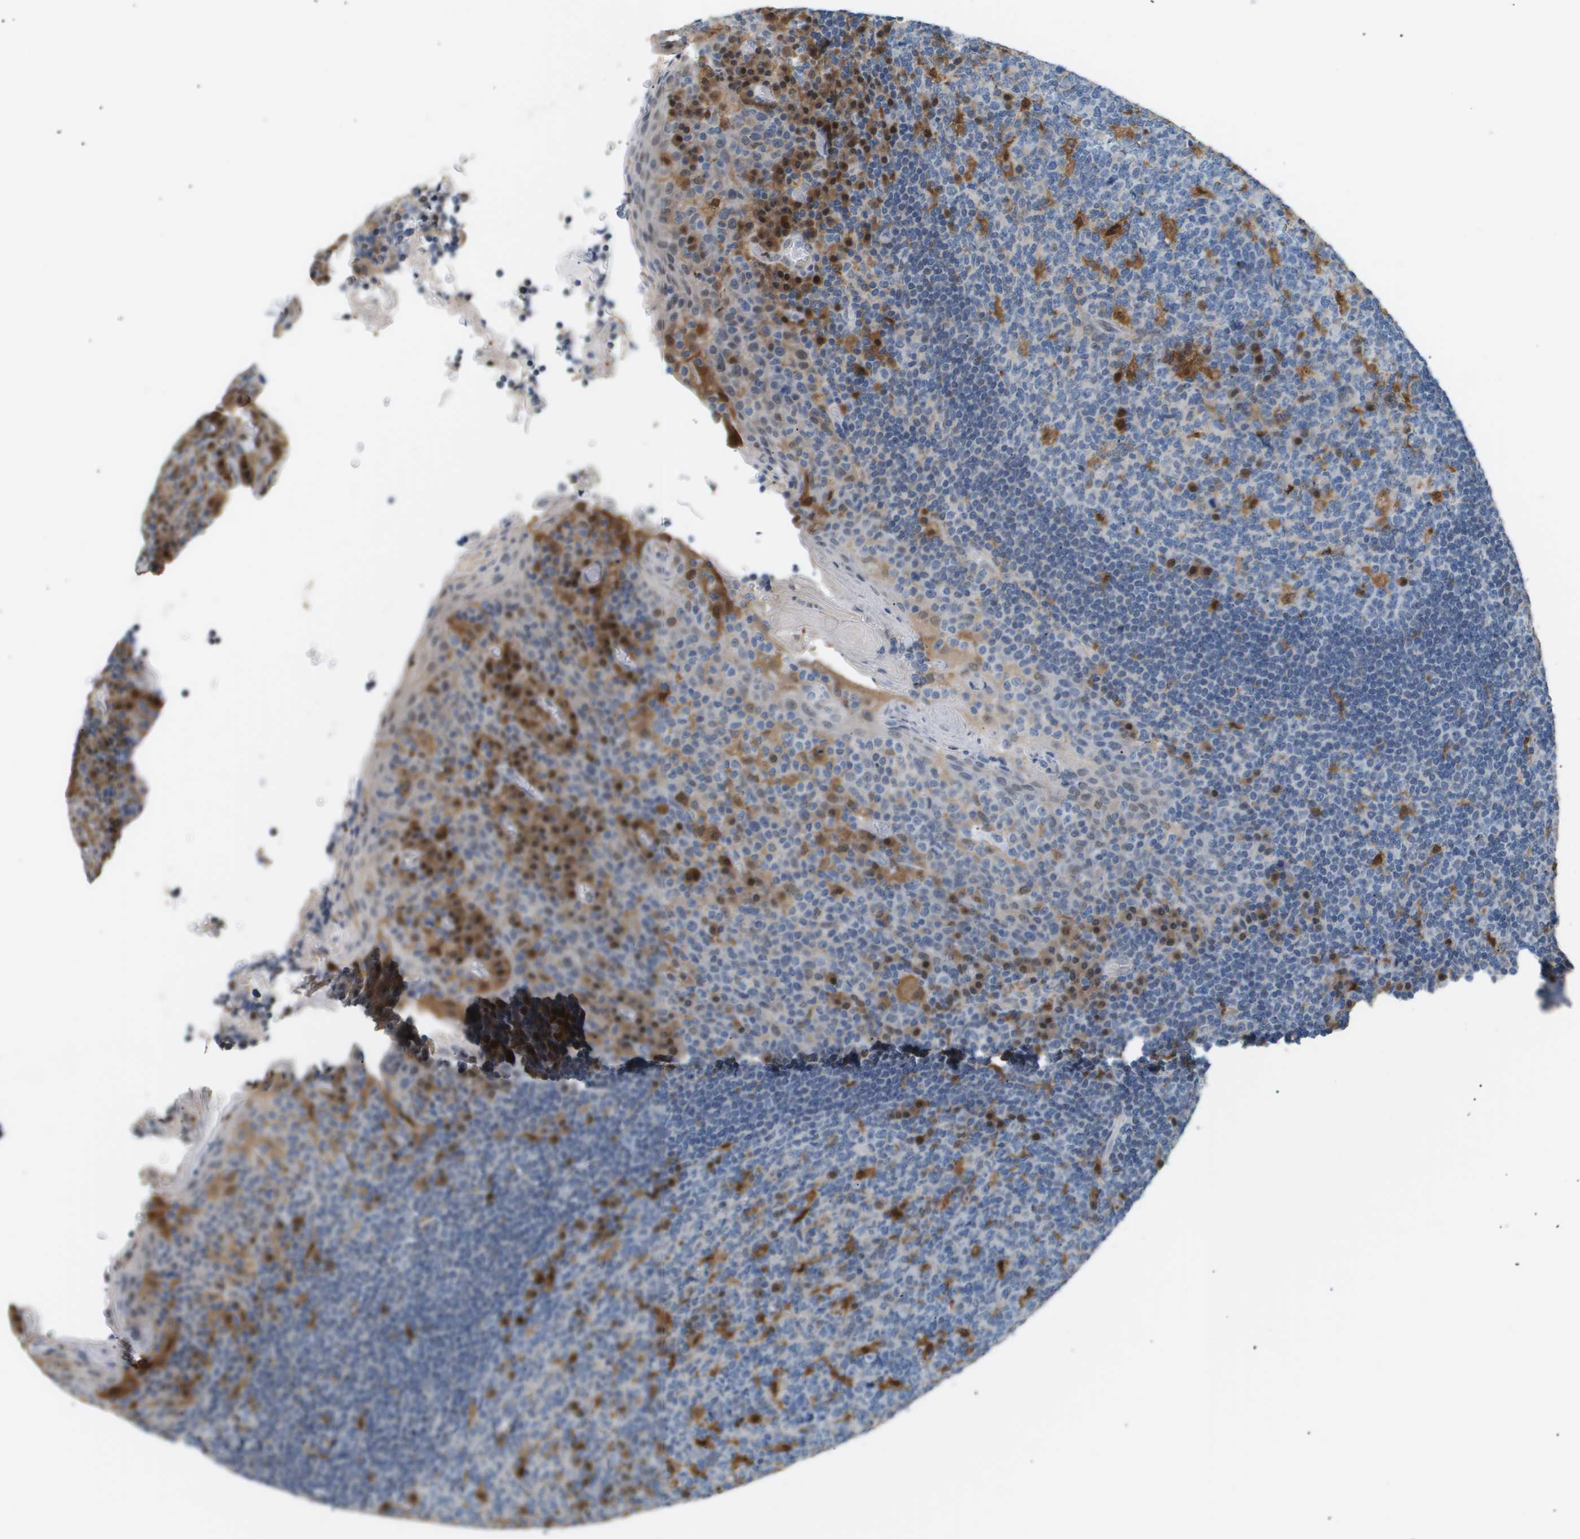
{"staining": {"intensity": "moderate", "quantity": "<25%", "location": "cytoplasmic/membranous,nuclear"}, "tissue": "tonsil", "cell_type": "Germinal center cells", "image_type": "normal", "snomed": [{"axis": "morphology", "description": "Normal tissue, NOS"}, {"axis": "topography", "description": "Tonsil"}], "caption": "Germinal center cells display moderate cytoplasmic/membranous,nuclear positivity in about <25% of cells in benign tonsil.", "gene": "AKR1A1", "patient": {"sex": "male", "age": 17}}